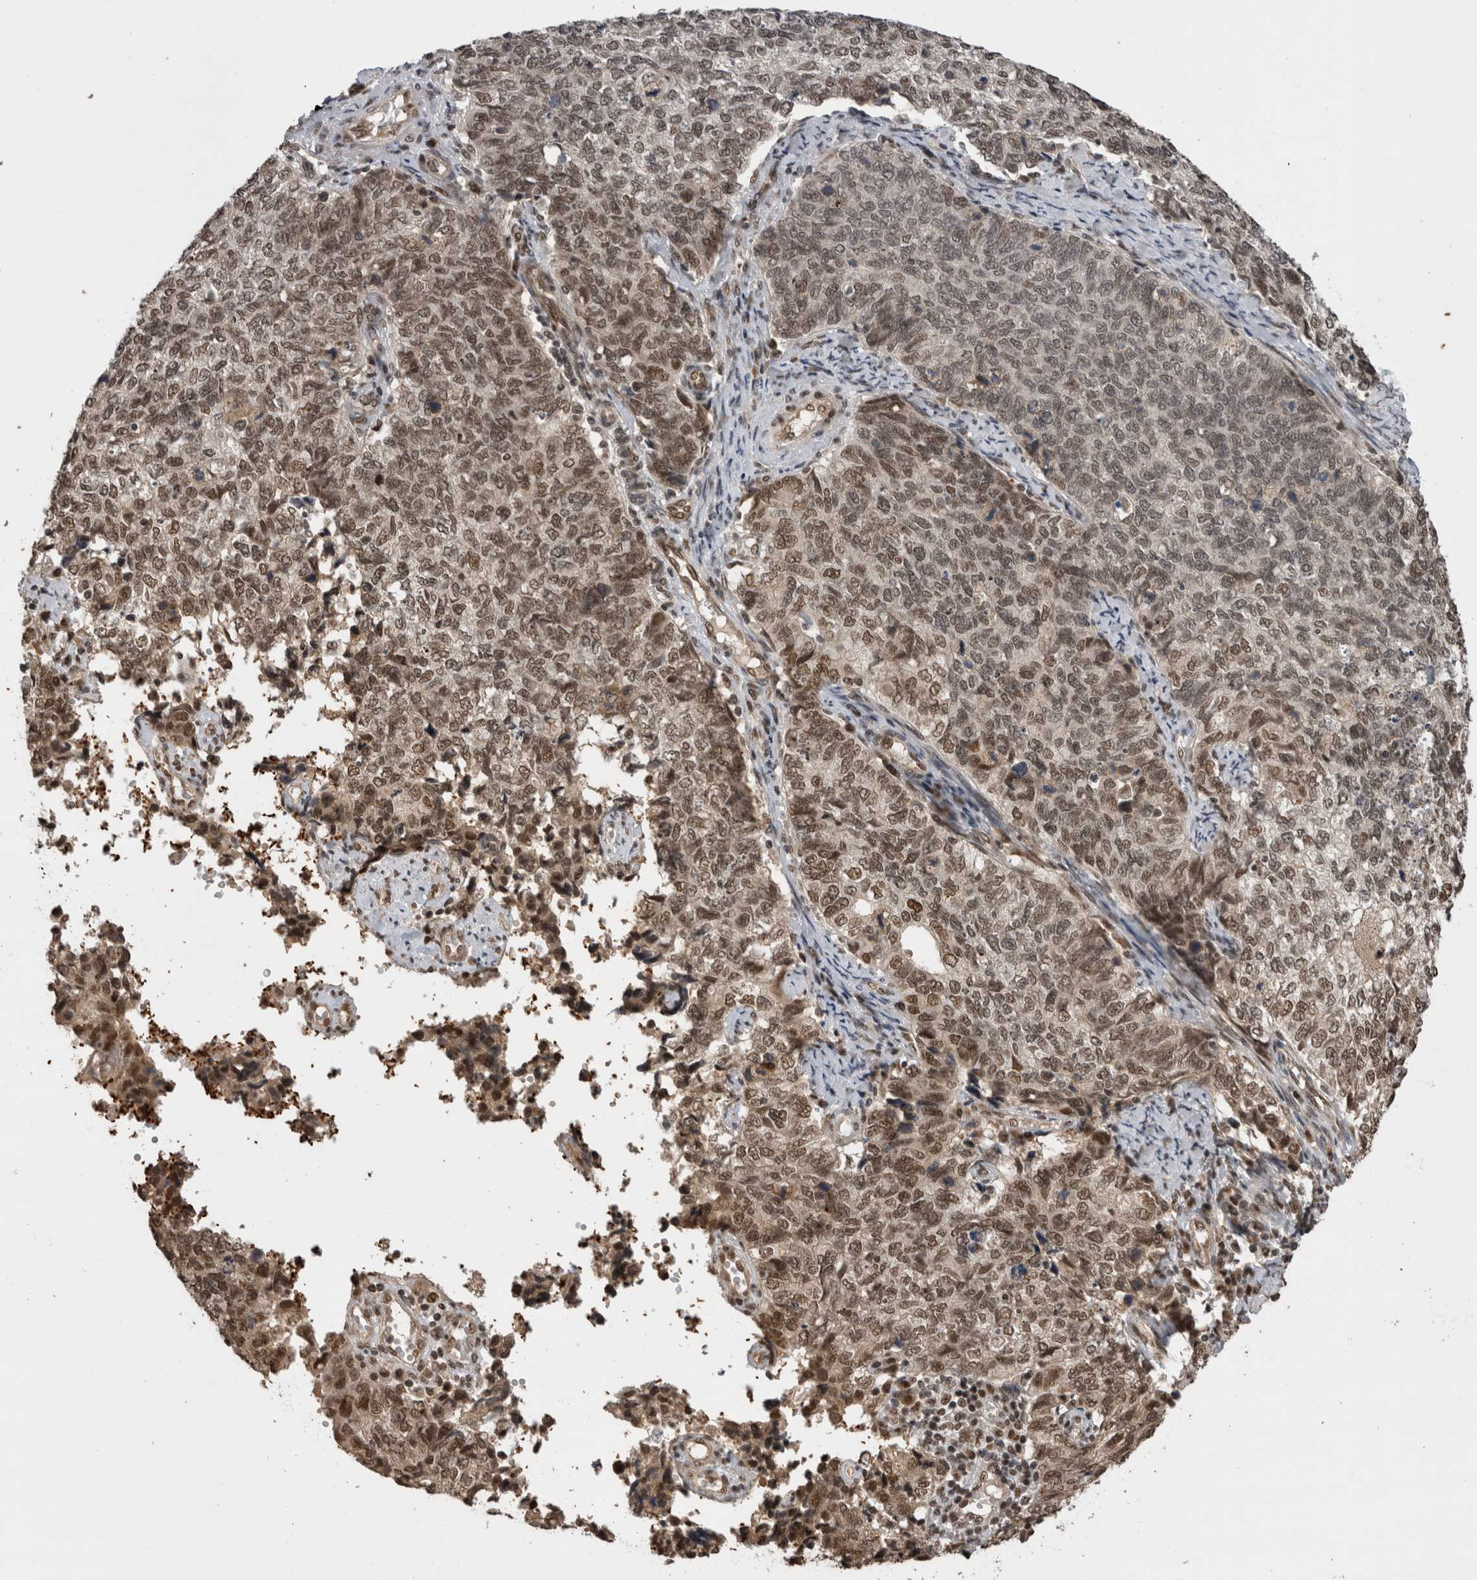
{"staining": {"intensity": "moderate", "quantity": ">75%", "location": "nuclear"}, "tissue": "cervical cancer", "cell_type": "Tumor cells", "image_type": "cancer", "snomed": [{"axis": "morphology", "description": "Squamous cell carcinoma, NOS"}, {"axis": "topography", "description": "Cervix"}], "caption": "Cervical cancer stained with IHC demonstrates moderate nuclear positivity in about >75% of tumor cells. (brown staining indicates protein expression, while blue staining denotes nuclei).", "gene": "CPSF2", "patient": {"sex": "female", "age": 63}}